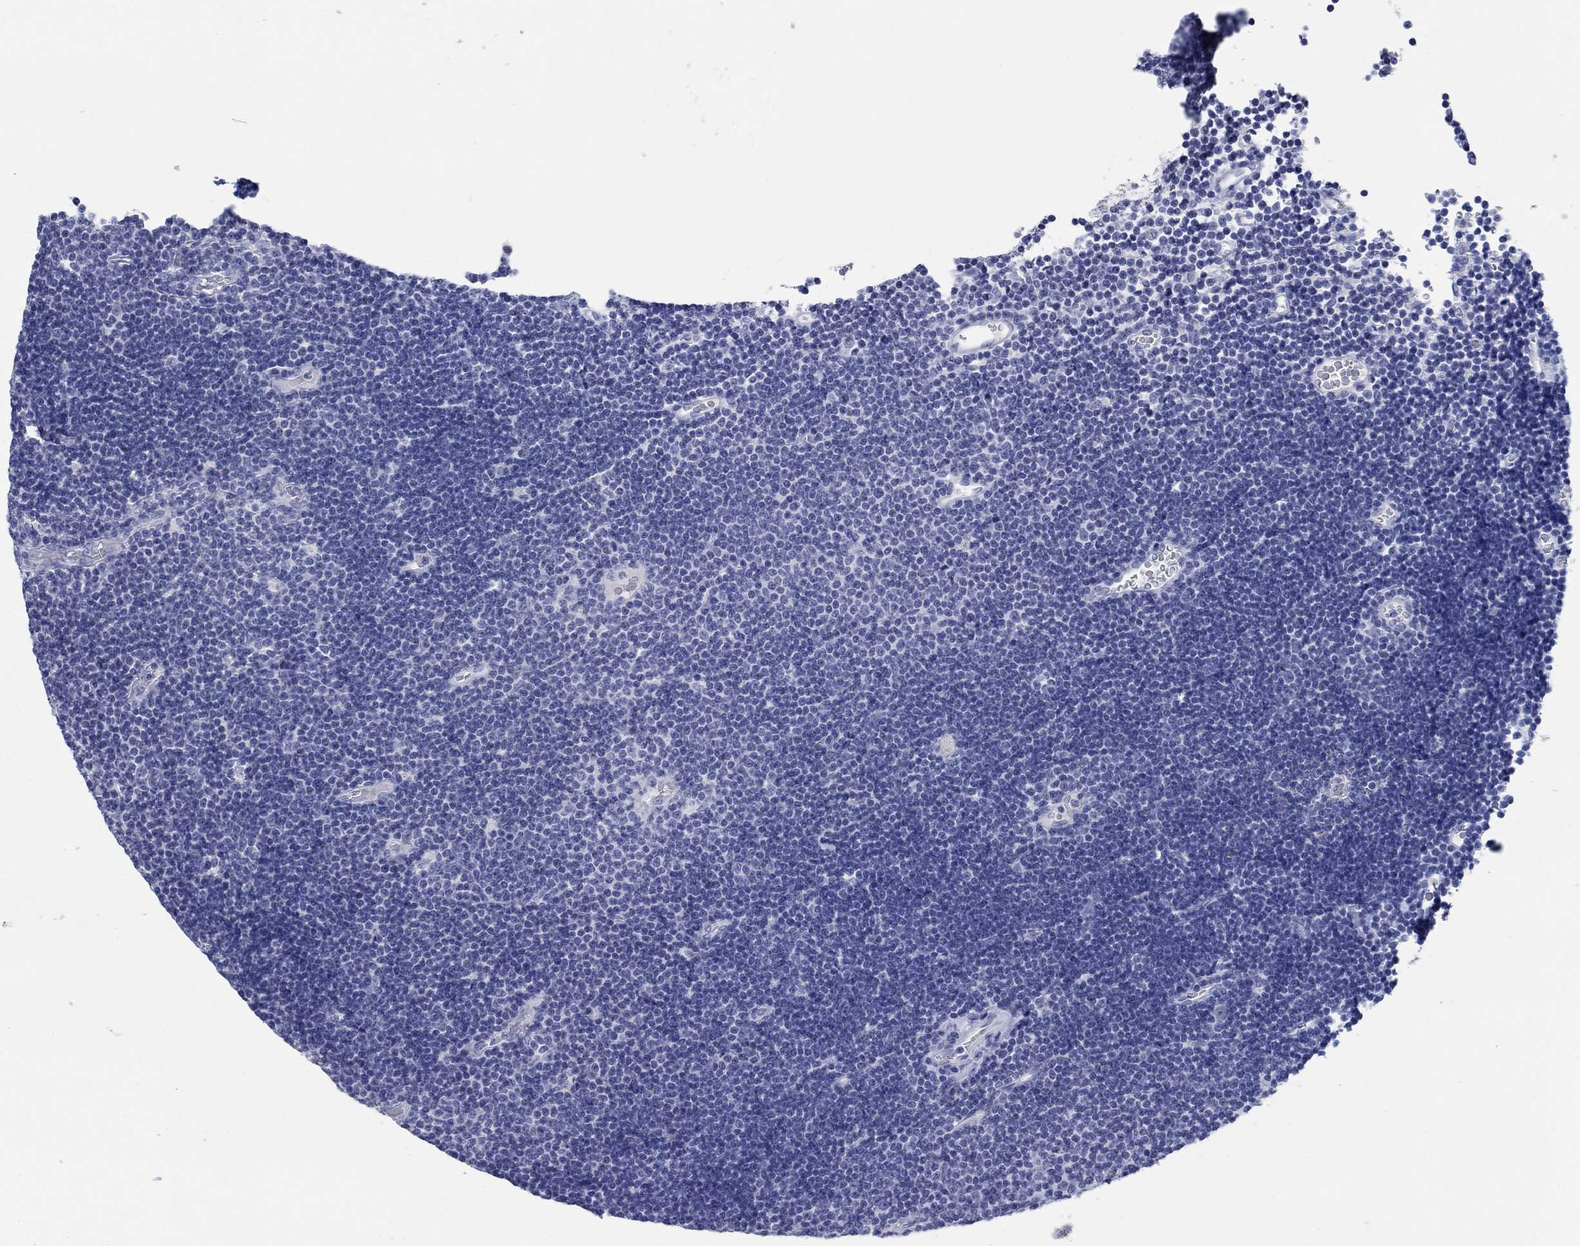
{"staining": {"intensity": "negative", "quantity": "none", "location": "none"}, "tissue": "lymphoma", "cell_type": "Tumor cells", "image_type": "cancer", "snomed": [{"axis": "morphology", "description": "Malignant lymphoma, non-Hodgkin's type, Low grade"}, {"axis": "topography", "description": "Brain"}], "caption": "Immunohistochemistry (IHC) of lymphoma exhibits no expression in tumor cells. (DAB immunohistochemistry (IHC) with hematoxylin counter stain).", "gene": "POU5F1", "patient": {"sex": "female", "age": 66}}